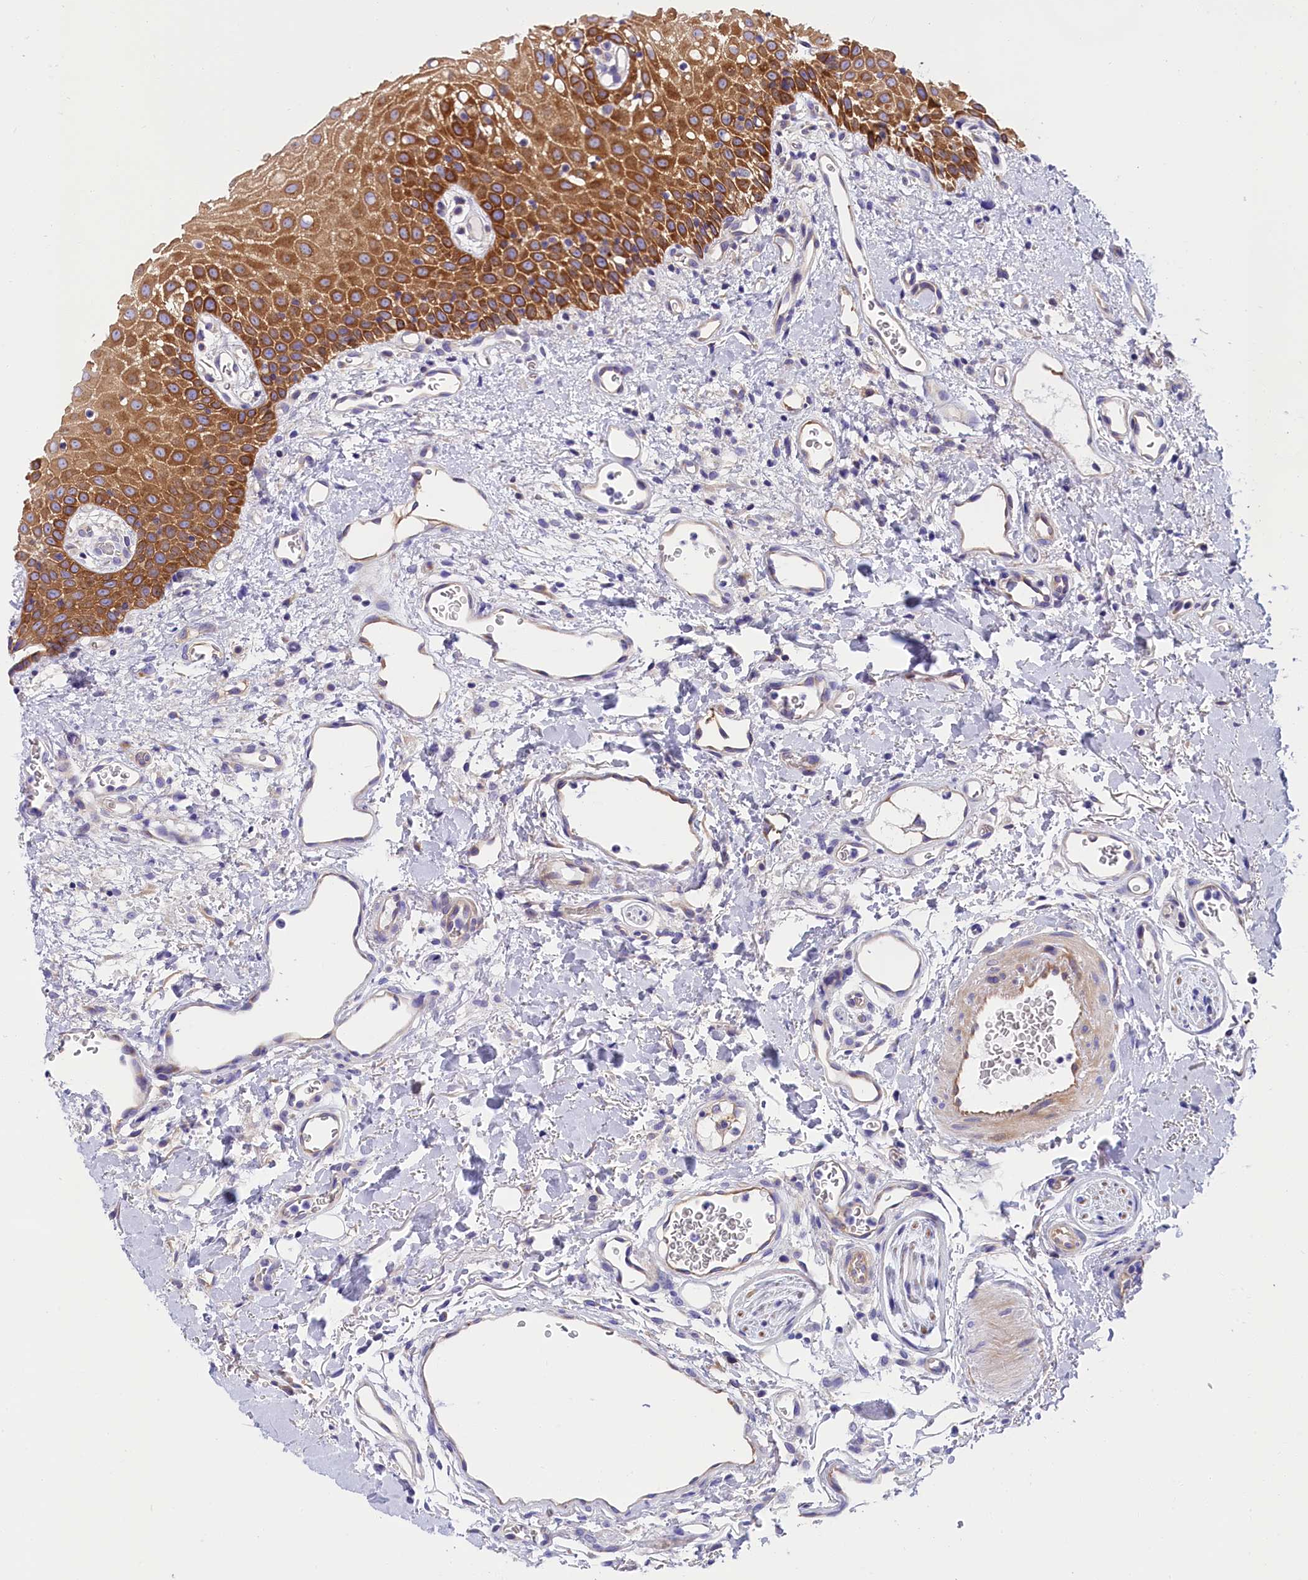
{"staining": {"intensity": "strong", "quantity": ">75%", "location": "cytoplasmic/membranous"}, "tissue": "oral mucosa", "cell_type": "Squamous epithelial cells", "image_type": "normal", "snomed": [{"axis": "morphology", "description": "Normal tissue, NOS"}, {"axis": "topography", "description": "Oral tissue"}], "caption": "Human oral mucosa stained with a protein marker reveals strong staining in squamous epithelial cells.", "gene": "PPP1R13L", "patient": {"sex": "female", "age": 70}}